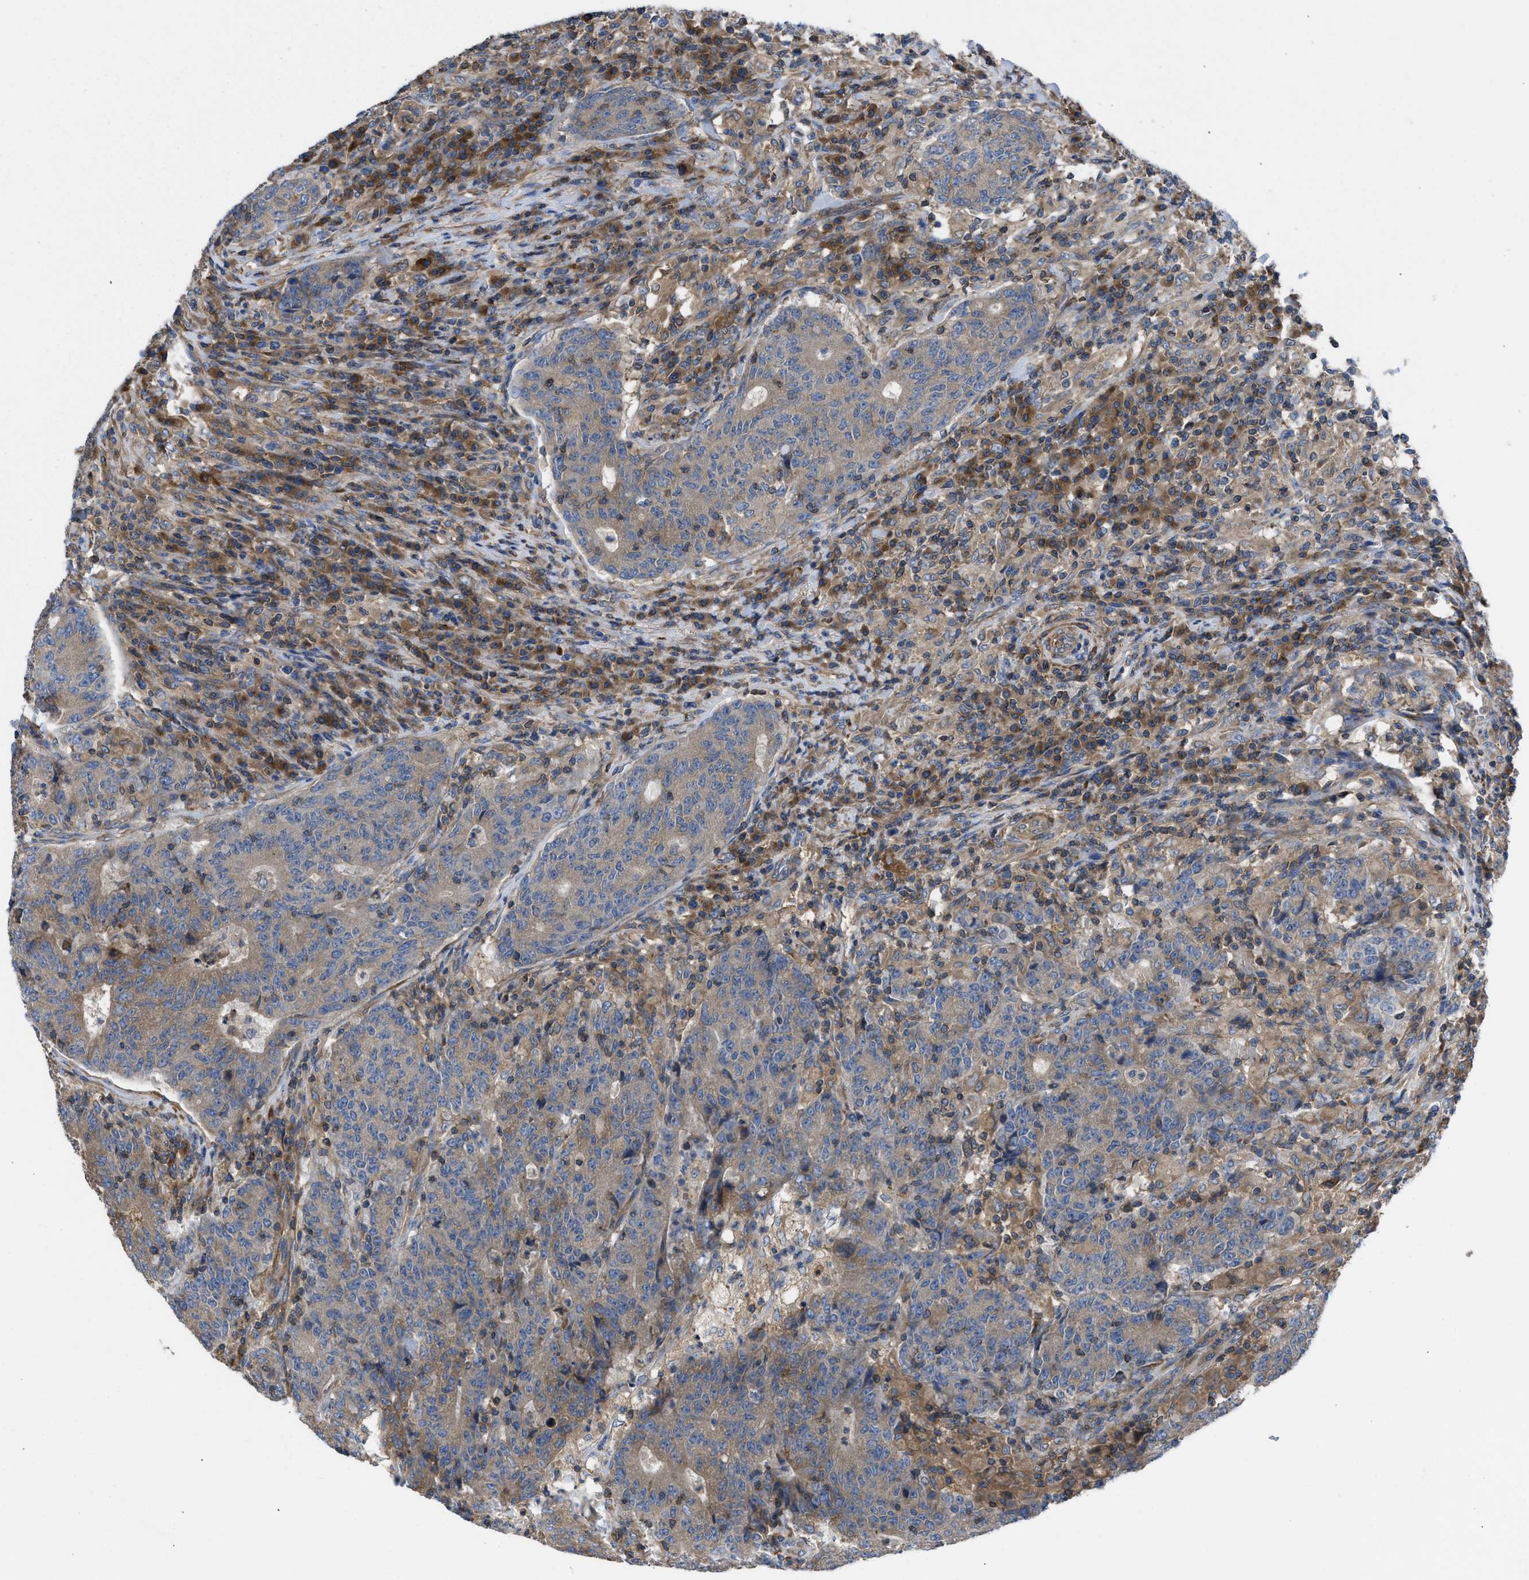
{"staining": {"intensity": "moderate", "quantity": ">75%", "location": "cytoplasmic/membranous"}, "tissue": "colorectal cancer", "cell_type": "Tumor cells", "image_type": "cancer", "snomed": [{"axis": "morphology", "description": "Normal tissue, NOS"}, {"axis": "morphology", "description": "Adenocarcinoma, NOS"}, {"axis": "topography", "description": "Colon"}], "caption": "Immunohistochemical staining of human adenocarcinoma (colorectal) displays moderate cytoplasmic/membranous protein staining in approximately >75% of tumor cells.", "gene": "CHKB", "patient": {"sex": "female", "age": 75}}